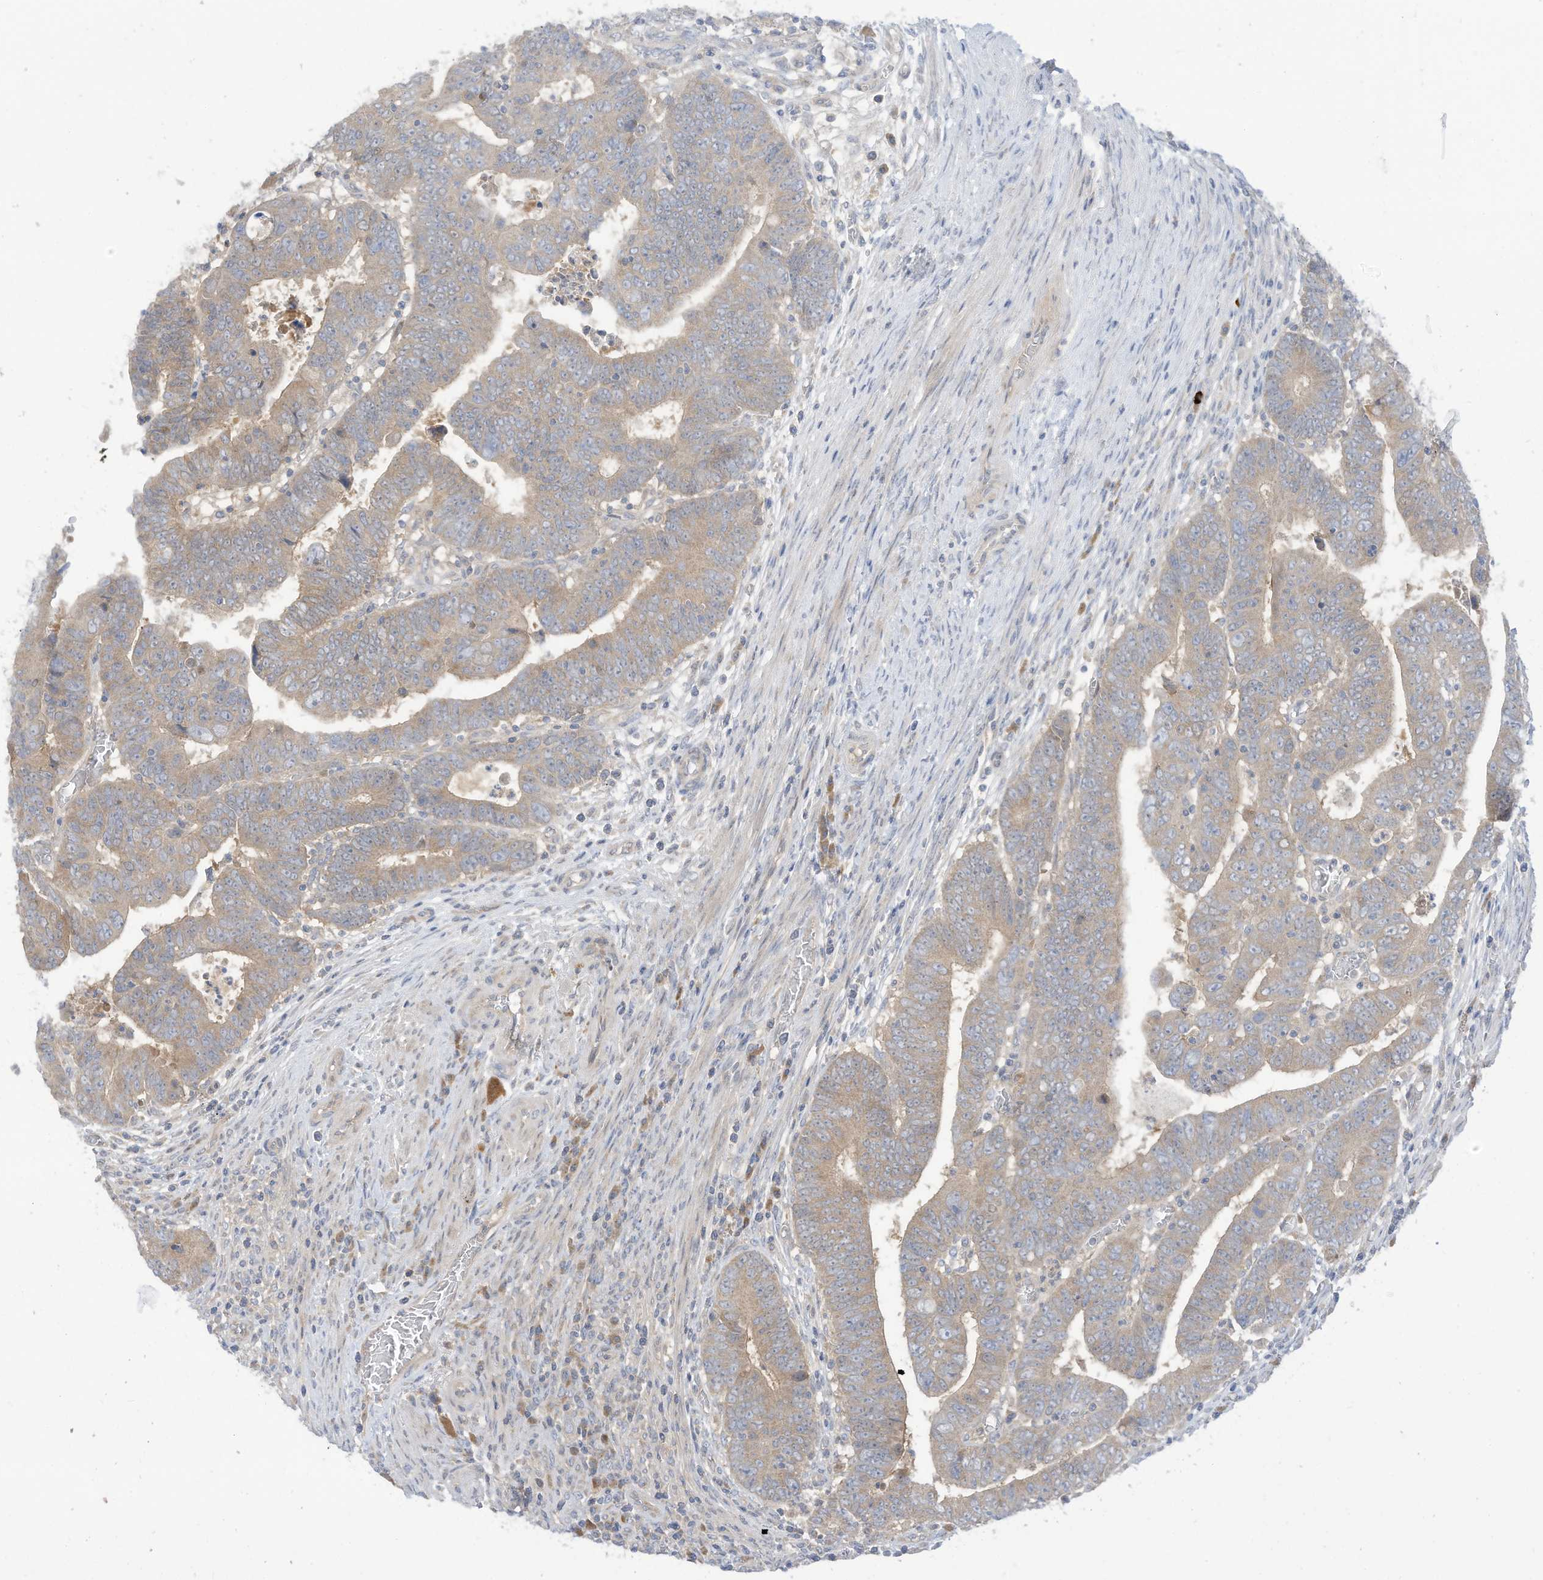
{"staining": {"intensity": "negative", "quantity": "none", "location": "none"}, "tissue": "colorectal cancer", "cell_type": "Tumor cells", "image_type": "cancer", "snomed": [{"axis": "morphology", "description": "Normal tissue, NOS"}, {"axis": "morphology", "description": "Adenocarcinoma, NOS"}, {"axis": "topography", "description": "Rectum"}], "caption": "Tumor cells are negative for brown protein staining in colorectal cancer.", "gene": "LRRN2", "patient": {"sex": "female", "age": 65}}